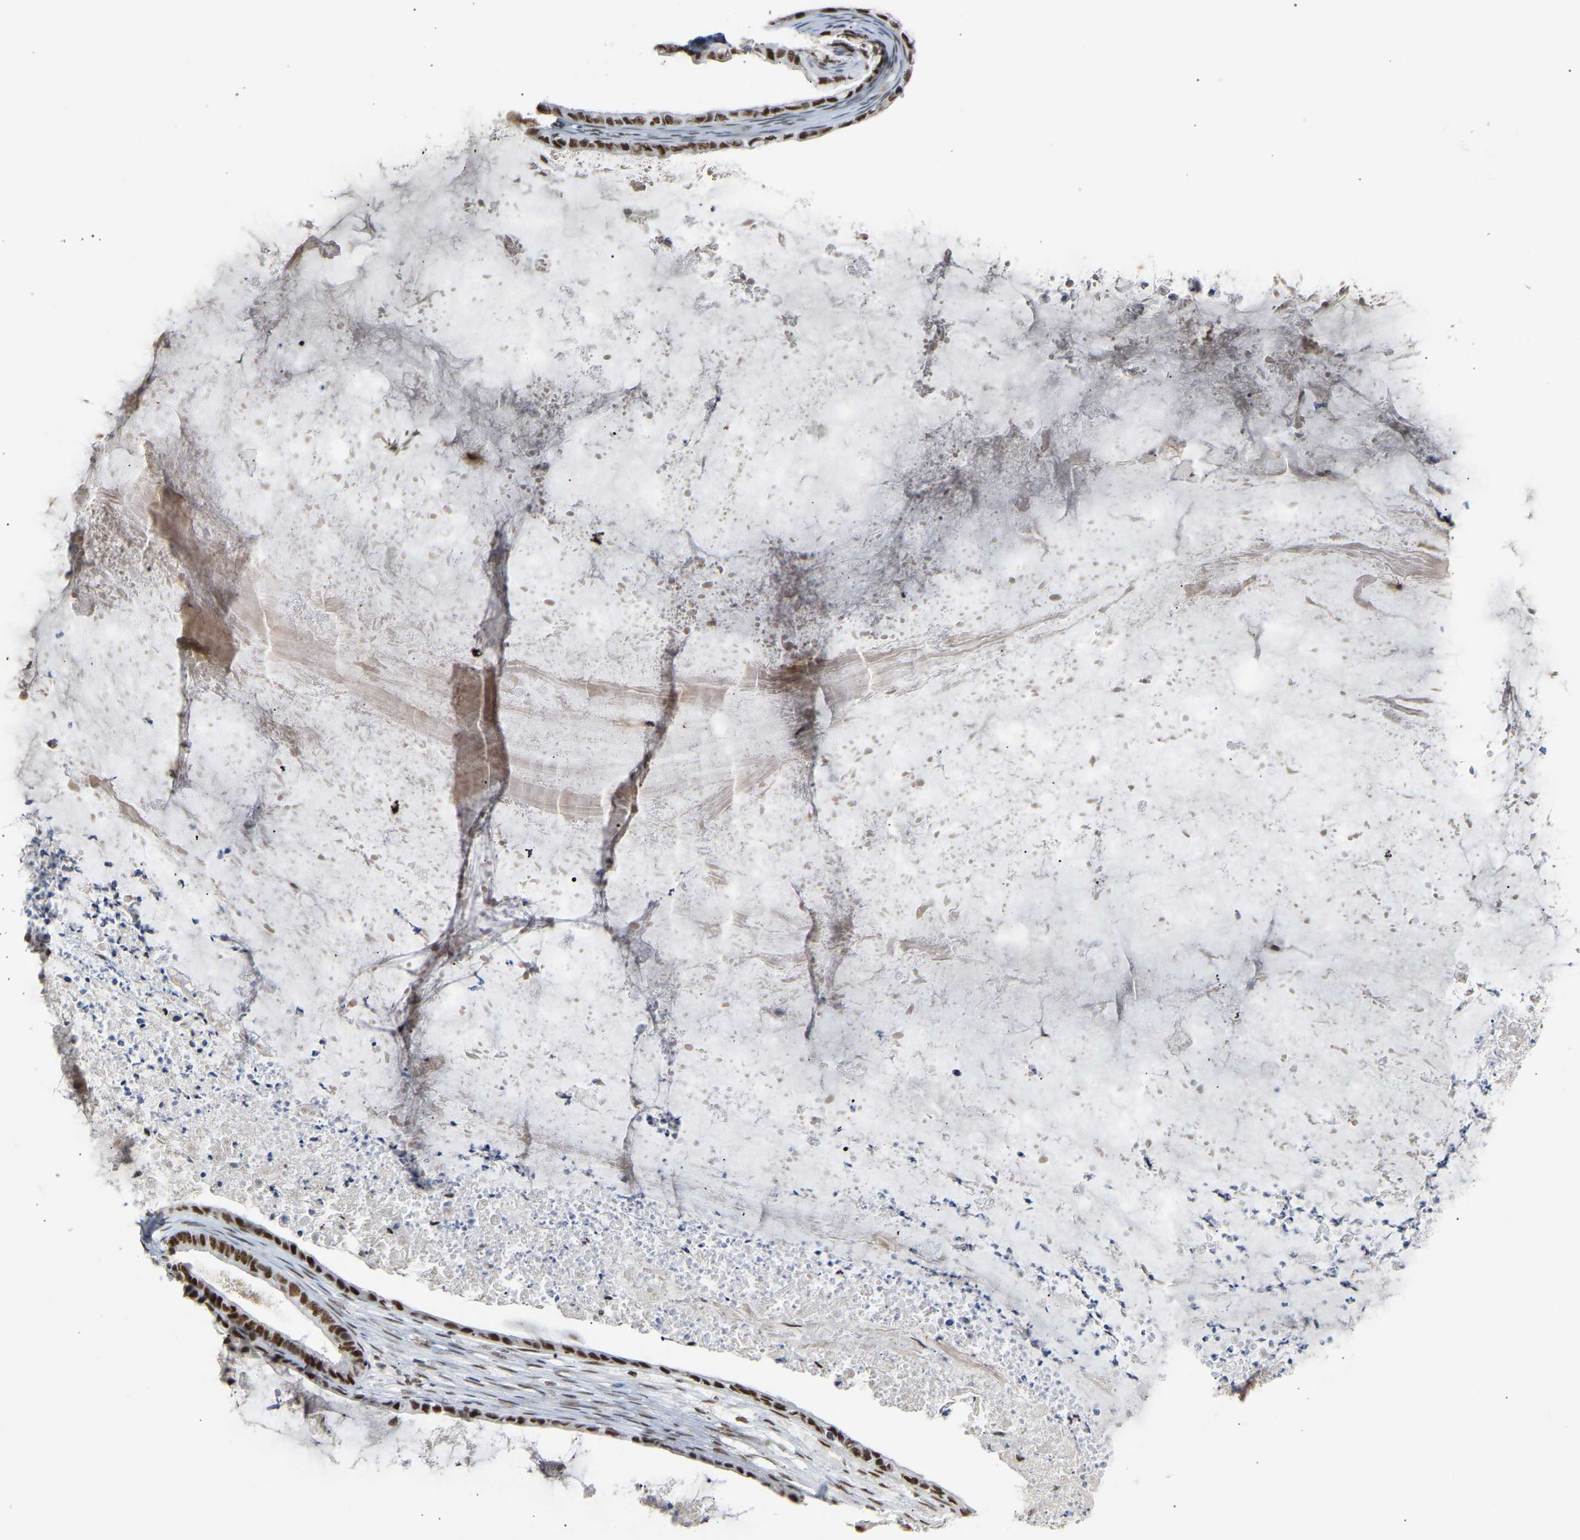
{"staining": {"intensity": "moderate", "quantity": ">75%", "location": "nuclear"}, "tissue": "ovarian cancer", "cell_type": "Tumor cells", "image_type": "cancer", "snomed": [{"axis": "morphology", "description": "Cystadenocarcinoma, mucinous, NOS"}, {"axis": "topography", "description": "Ovary"}], "caption": "A brown stain labels moderate nuclear staining of a protein in human ovarian mucinous cystadenocarcinoma tumor cells.", "gene": "NELFB", "patient": {"sex": "female", "age": 80}}